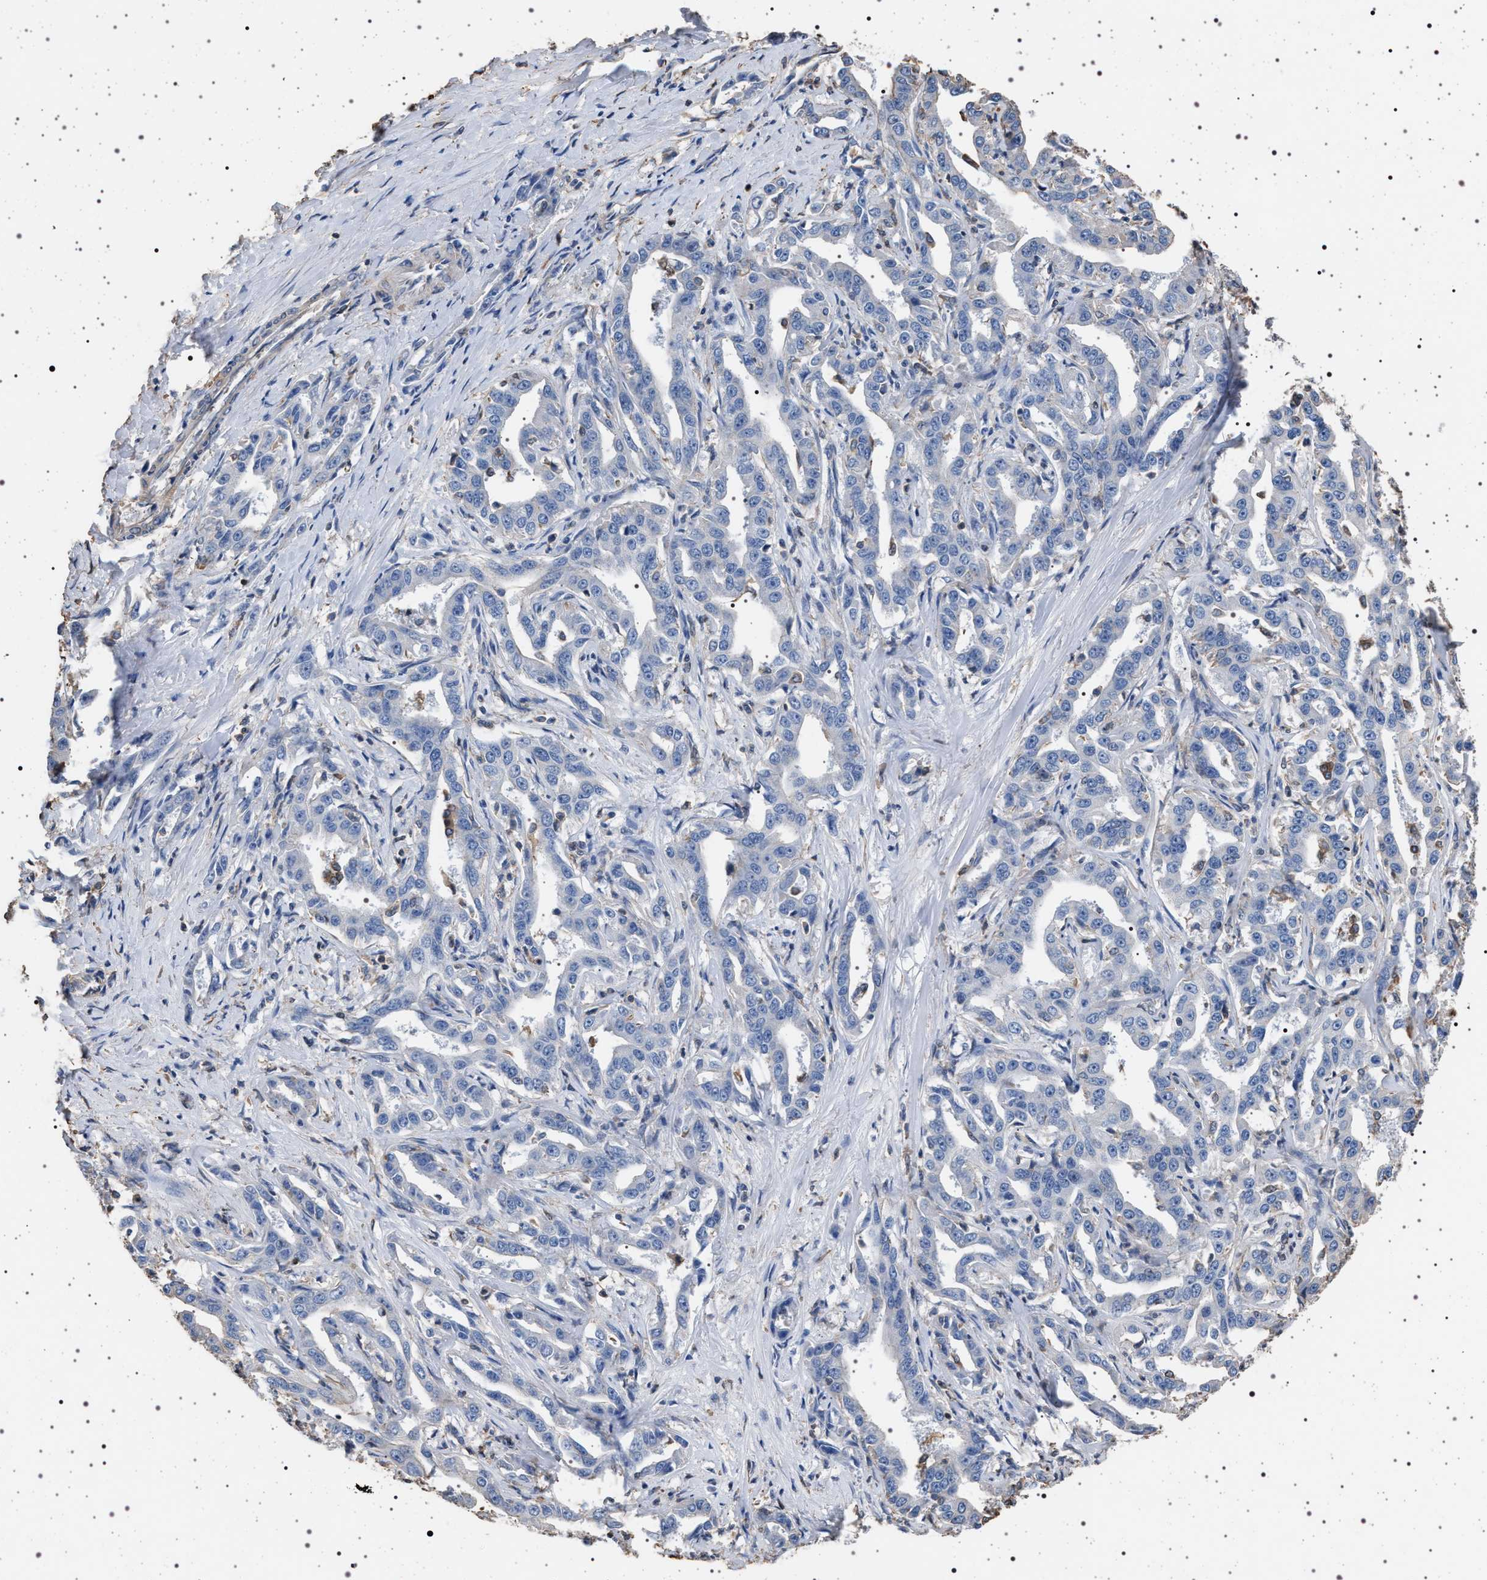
{"staining": {"intensity": "negative", "quantity": "none", "location": "none"}, "tissue": "liver cancer", "cell_type": "Tumor cells", "image_type": "cancer", "snomed": [{"axis": "morphology", "description": "Cholangiocarcinoma"}, {"axis": "topography", "description": "Liver"}], "caption": "Tumor cells are negative for brown protein staining in liver cholangiocarcinoma.", "gene": "SMAP2", "patient": {"sex": "male", "age": 59}}